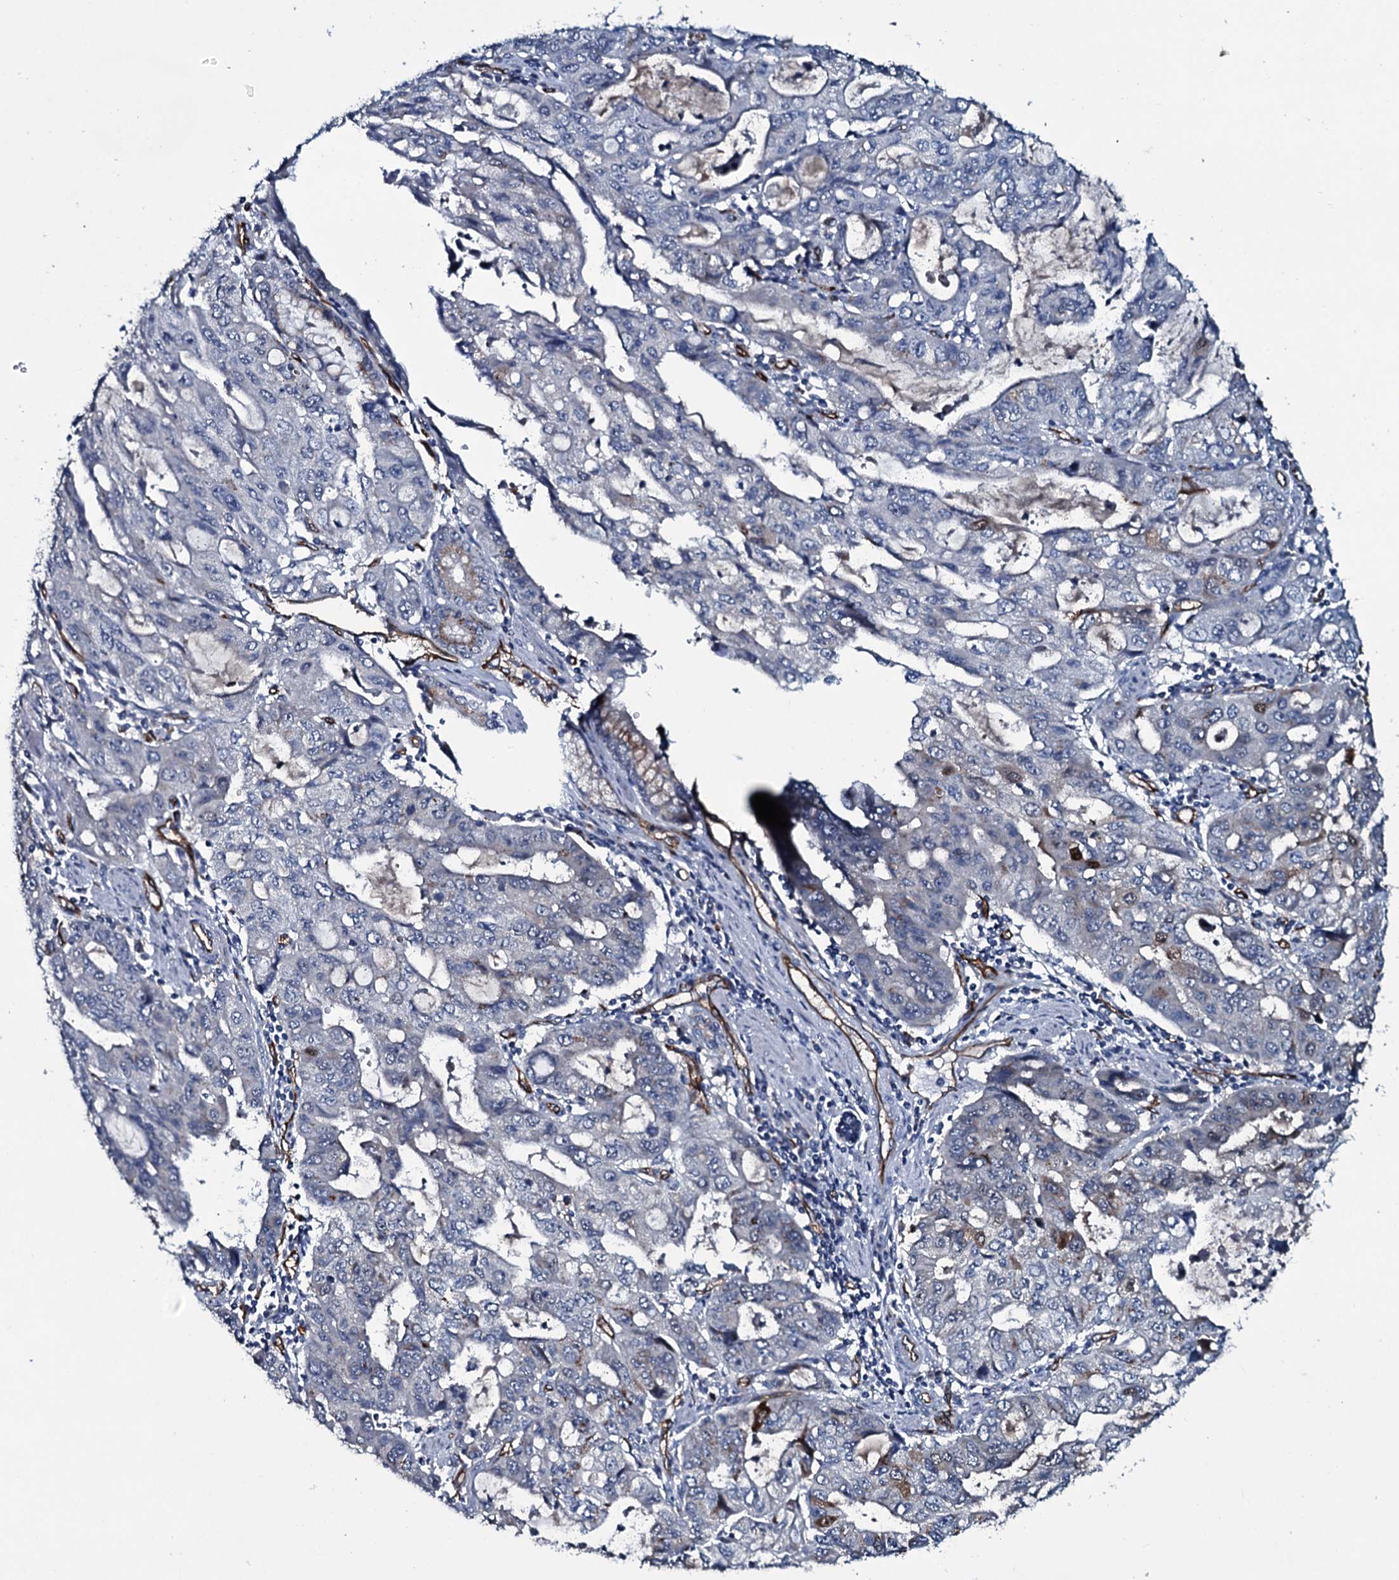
{"staining": {"intensity": "negative", "quantity": "none", "location": "none"}, "tissue": "stomach cancer", "cell_type": "Tumor cells", "image_type": "cancer", "snomed": [{"axis": "morphology", "description": "Adenocarcinoma, NOS"}, {"axis": "topography", "description": "Stomach, upper"}], "caption": "DAB immunohistochemical staining of human adenocarcinoma (stomach) demonstrates no significant positivity in tumor cells. The staining is performed using DAB (3,3'-diaminobenzidine) brown chromogen with nuclei counter-stained in using hematoxylin.", "gene": "CLEC14A", "patient": {"sex": "female", "age": 52}}